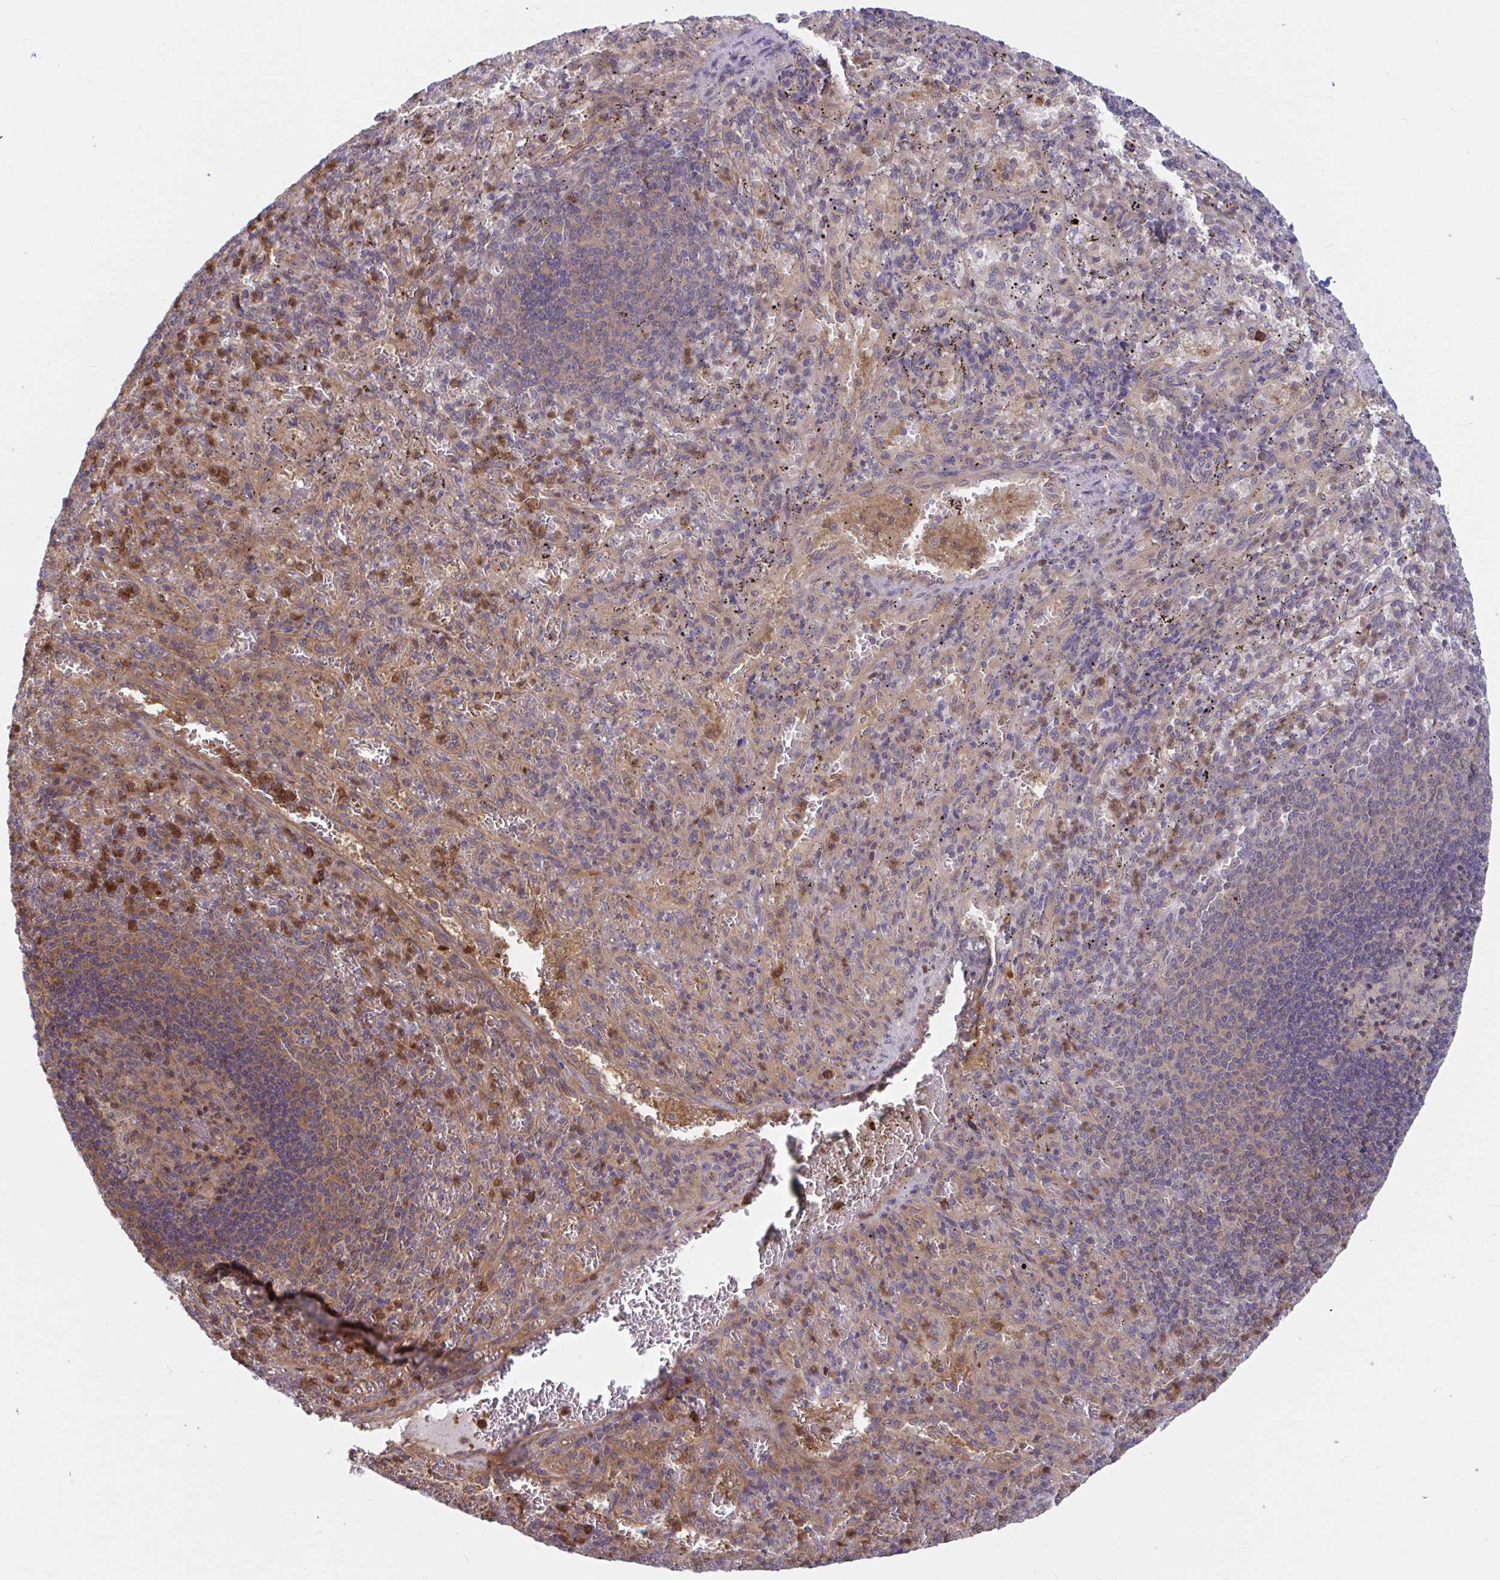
{"staining": {"intensity": "strong", "quantity": "25%-75%", "location": "cytoplasmic/membranous"}, "tissue": "spleen", "cell_type": "Cells in red pulp", "image_type": "normal", "snomed": [{"axis": "morphology", "description": "Normal tissue, NOS"}, {"axis": "topography", "description": "Spleen"}], "caption": "Immunohistochemistry of normal human spleen displays high levels of strong cytoplasmic/membranous expression in about 25%-75% of cells in red pulp.", "gene": "LMNTD2", "patient": {"sex": "male", "age": 57}}